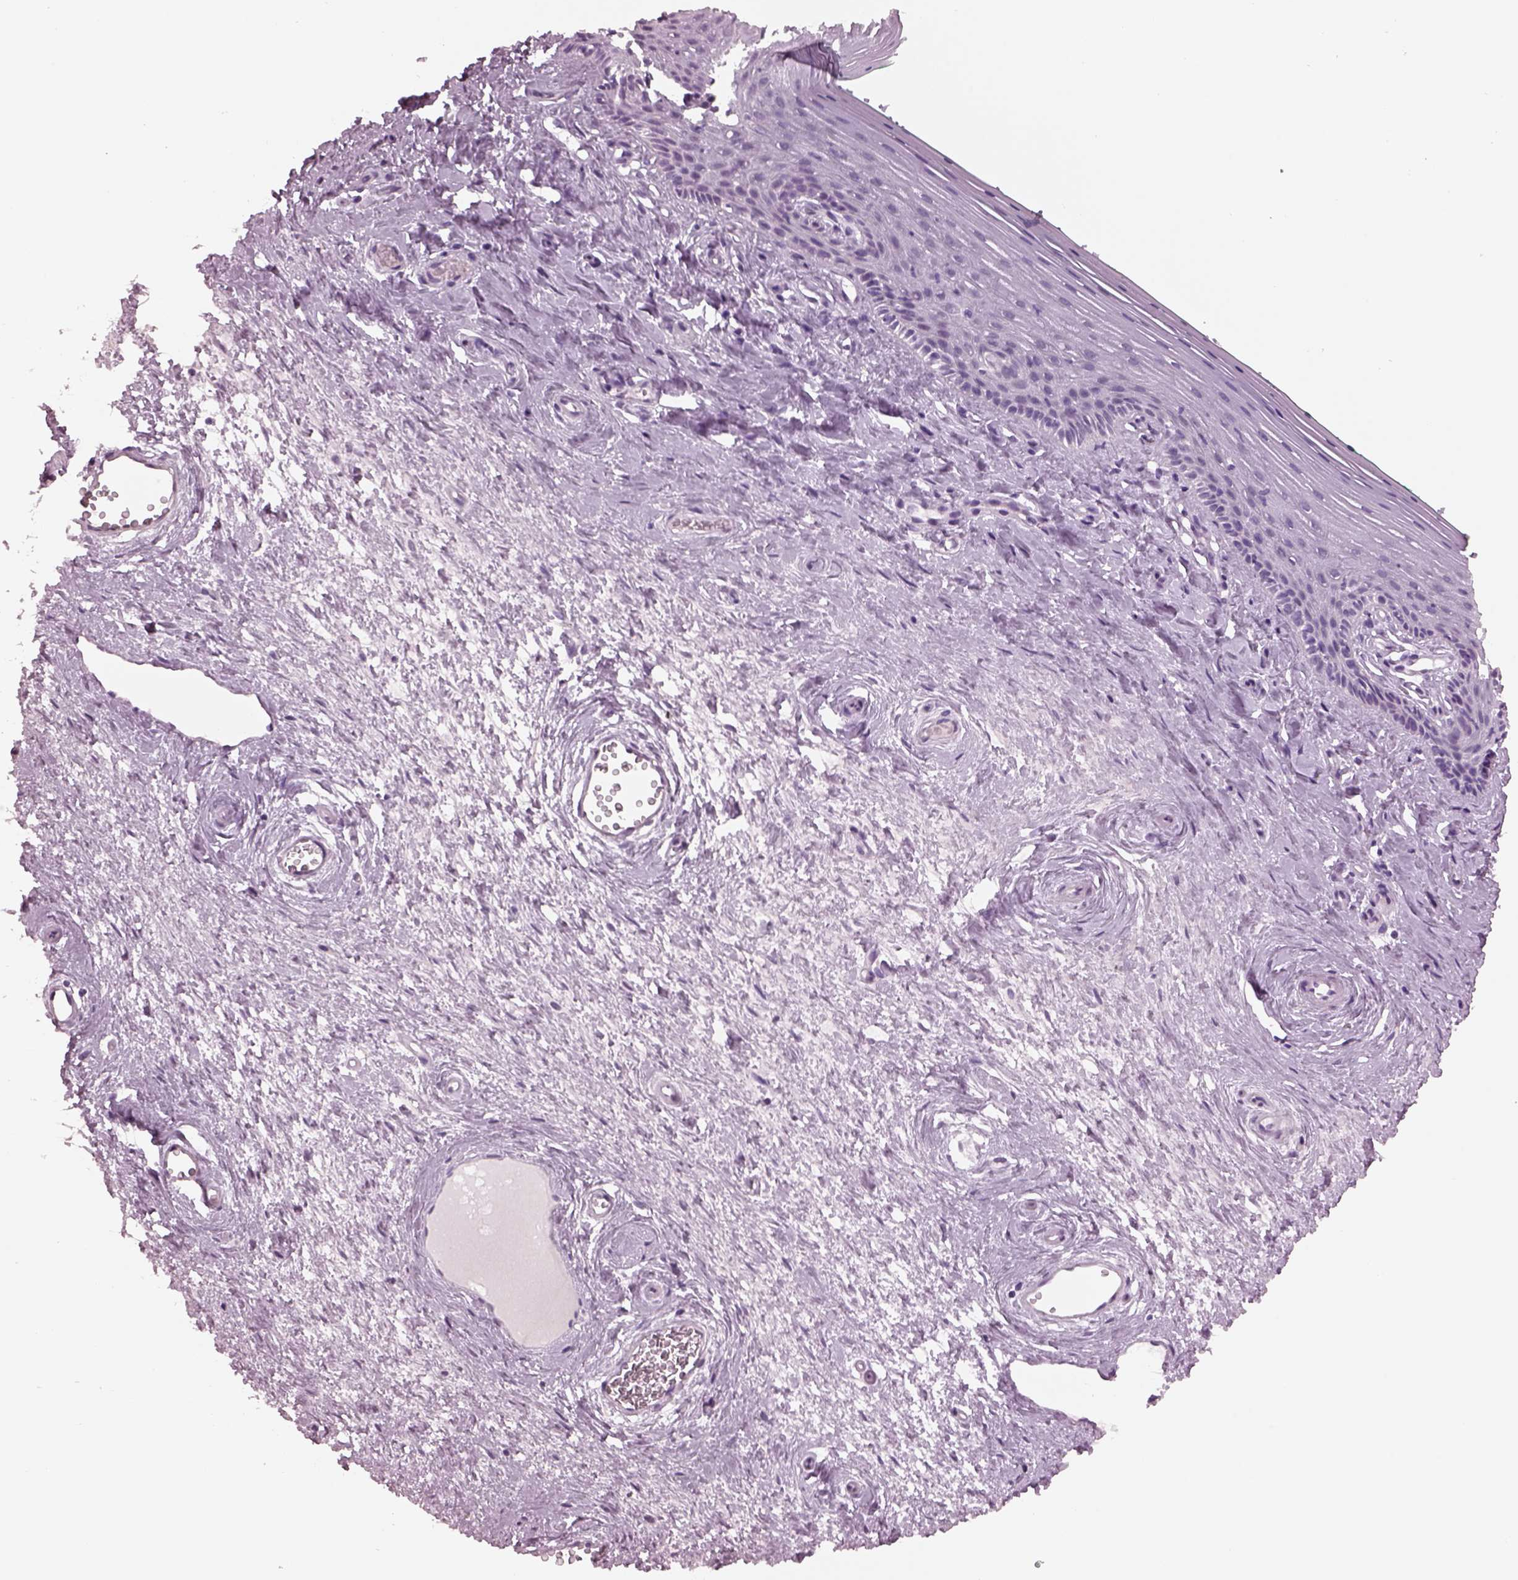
{"staining": {"intensity": "negative", "quantity": "none", "location": "none"}, "tissue": "vagina", "cell_type": "Squamous epithelial cells", "image_type": "normal", "snomed": [{"axis": "morphology", "description": "Normal tissue, NOS"}, {"axis": "topography", "description": "Vagina"}], "caption": "The immunohistochemistry micrograph has no significant positivity in squamous epithelial cells of vagina.", "gene": "CYLC1", "patient": {"sex": "female", "age": 45}}